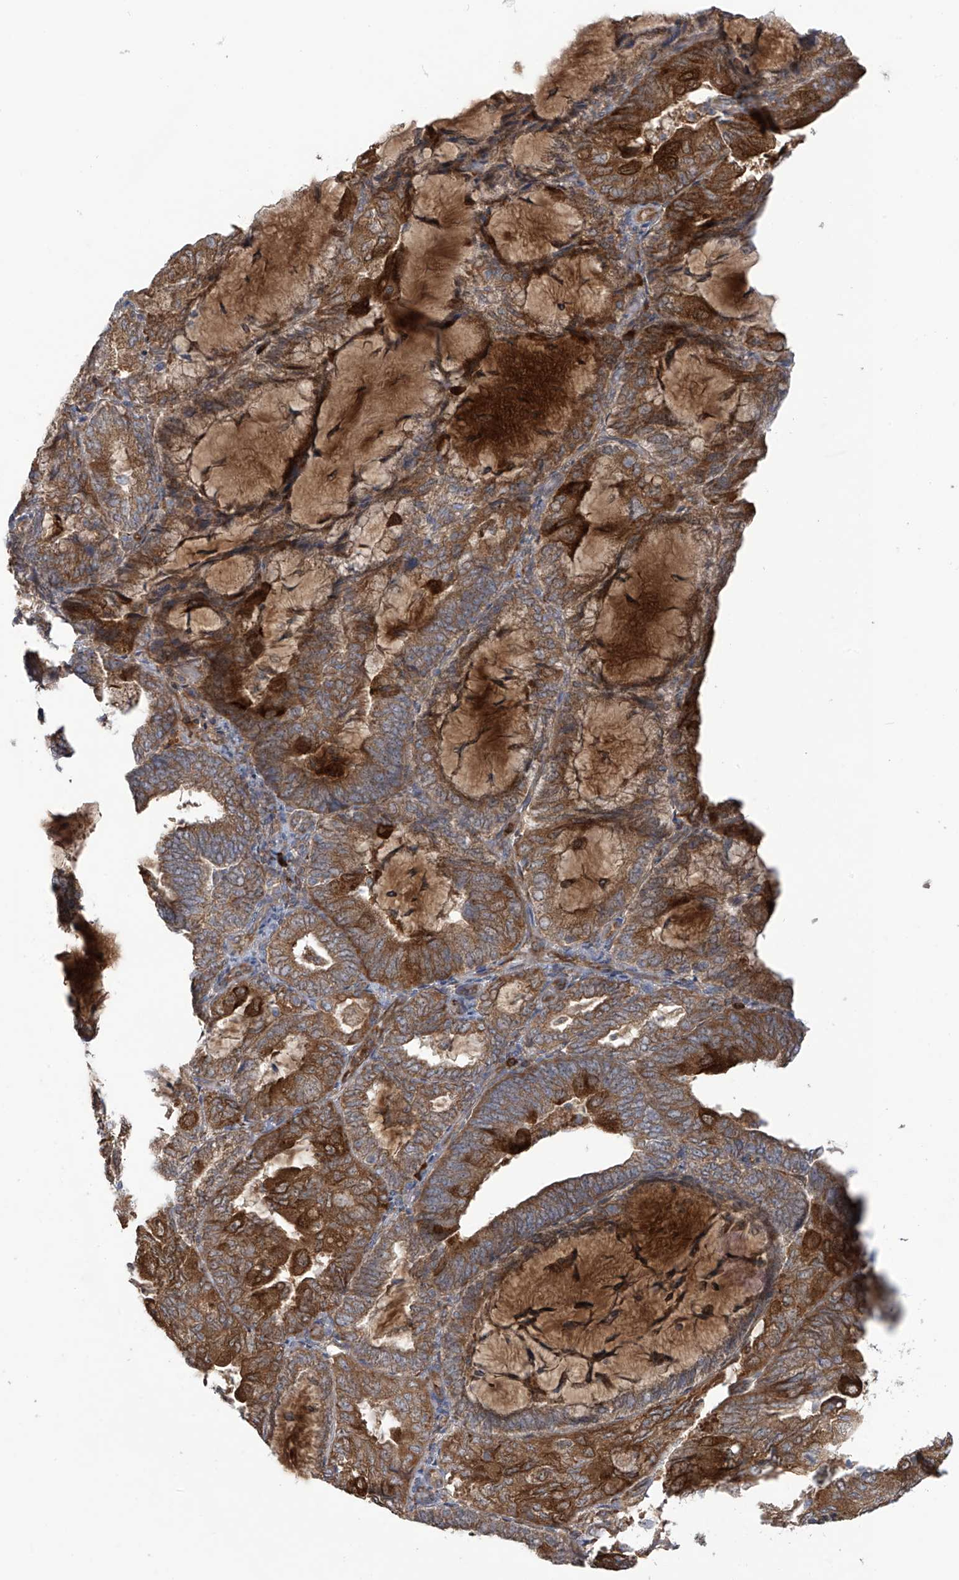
{"staining": {"intensity": "moderate", "quantity": ">75%", "location": "cytoplasmic/membranous"}, "tissue": "endometrial cancer", "cell_type": "Tumor cells", "image_type": "cancer", "snomed": [{"axis": "morphology", "description": "Adenocarcinoma, NOS"}, {"axis": "topography", "description": "Endometrium"}], "caption": "This micrograph reveals IHC staining of human endometrial adenocarcinoma, with medium moderate cytoplasmic/membranous positivity in about >75% of tumor cells.", "gene": "KIAA1522", "patient": {"sex": "female", "age": 81}}